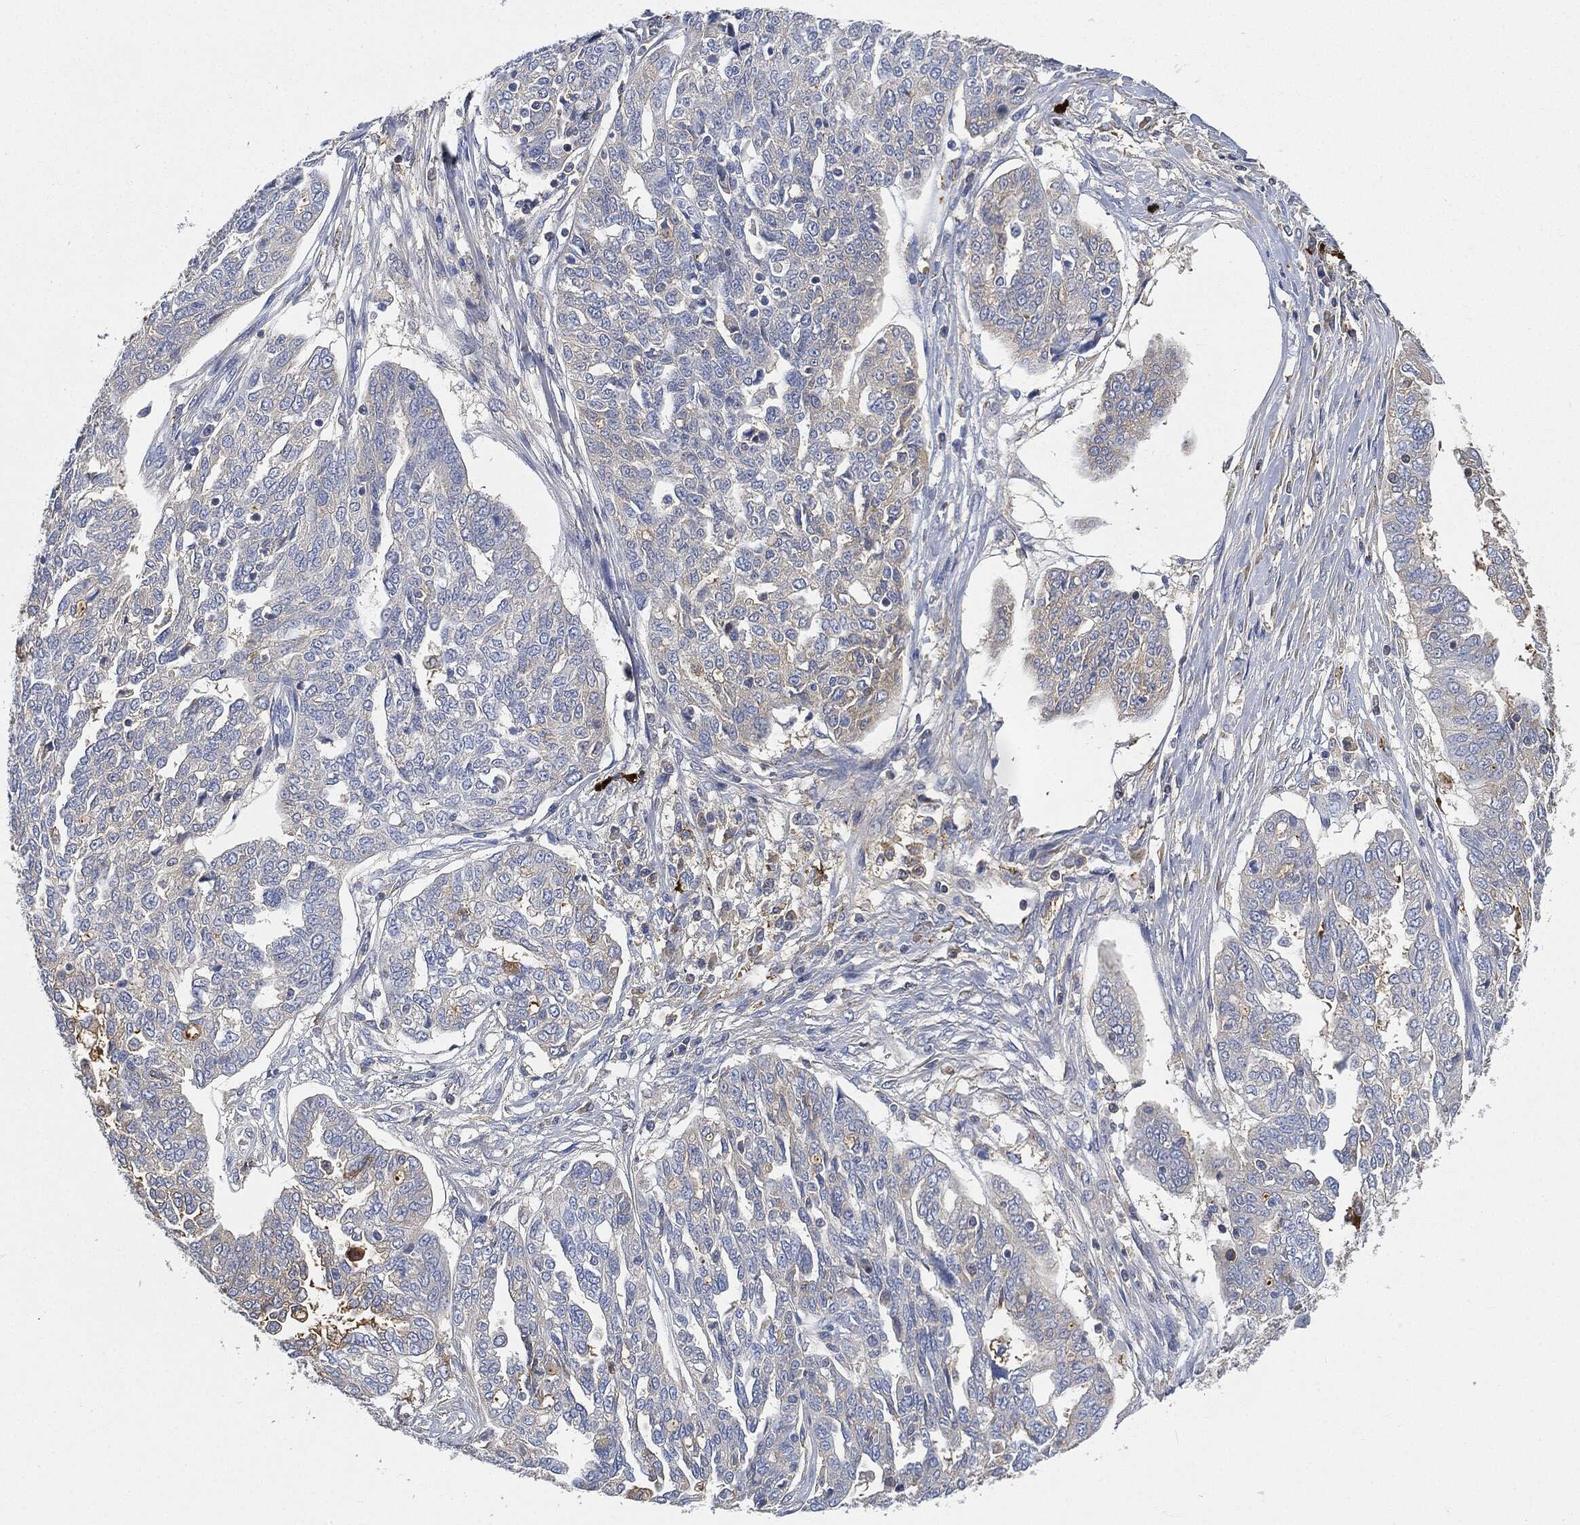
{"staining": {"intensity": "weak", "quantity": "<25%", "location": "cytoplasmic/membranous"}, "tissue": "ovarian cancer", "cell_type": "Tumor cells", "image_type": "cancer", "snomed": [{"axis": "morphology", "description": "Cystadenocarcinoma, serous, NOS"}, {"axis": "topography", "description": "Ovary"}], "caption": "This is an immunohistochemistry histopathology image of serous cystadenocarcinoma (ovarian). There is no positivity in tumor cells.", "gene": "IGLV6-57", "patient": {"sex": "female", "age": 67}}